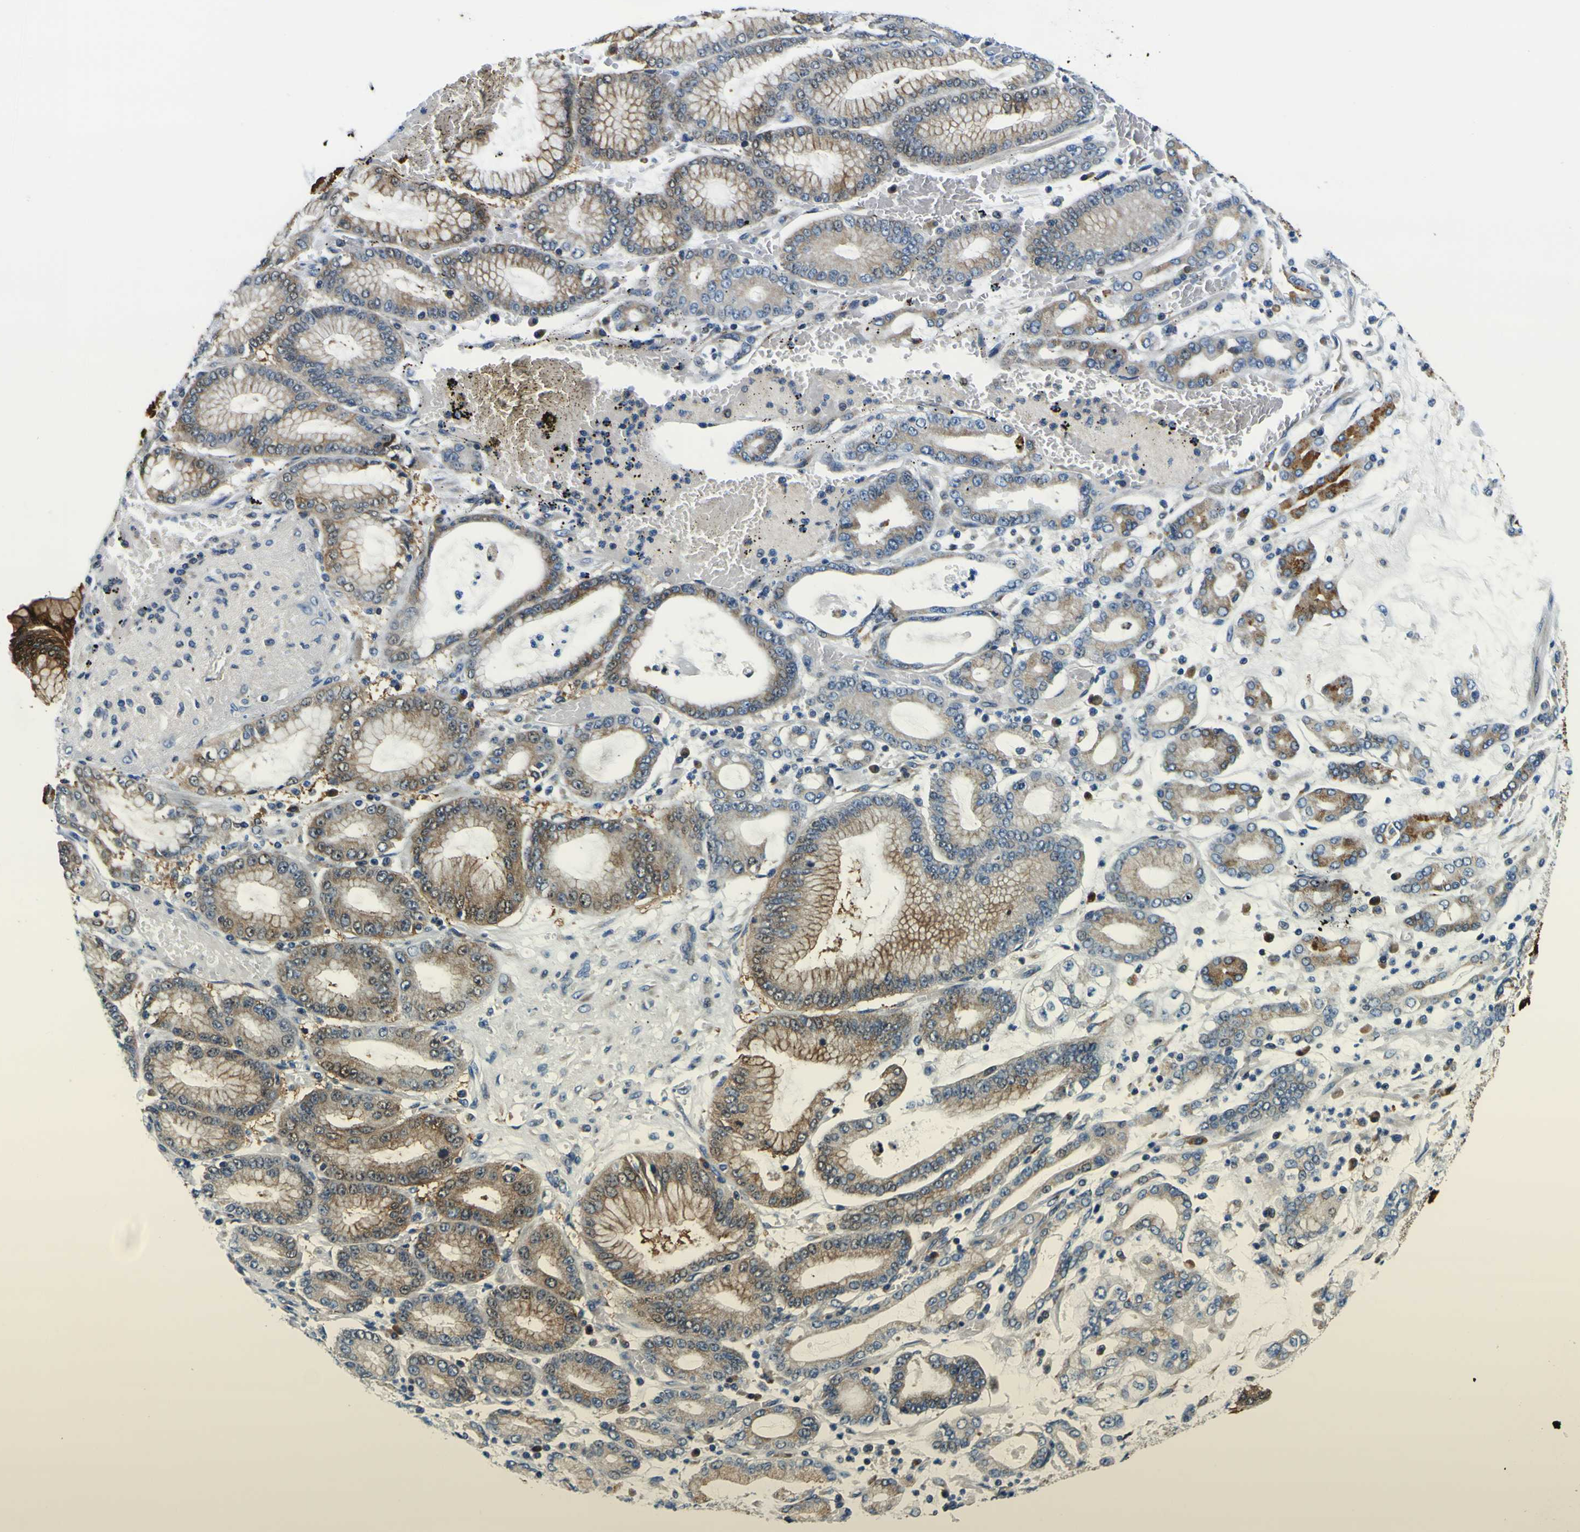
{"staining": {"intensity": "moderate", "quantity": ">75%", "location": "cytoplasmic/membranous"}, "tissue": "stomach cancer", "cell_type": "Tumor cells", "image_type": "cancer", "snomed": [{"axis": "morphology", "description": "Normal tissue, NOS"}, {"axis": "morphology", "description": "Adenocarcinoma, NOS"}, {"axis": "topography", "description": "Stomach, upper"}, {"axis": "topography", "description": "Stomach"}], "caption": "A medium amount of moderate cytoplasmic/membranous staining is identified in about >75% of tumor cells in stomach adenocarcinoma tissue. The protein of interest is shown in brown color, while the nuclei are stained blue.", "gene": "NLRP3", "patient": {"sex": "male", "age": 76}}